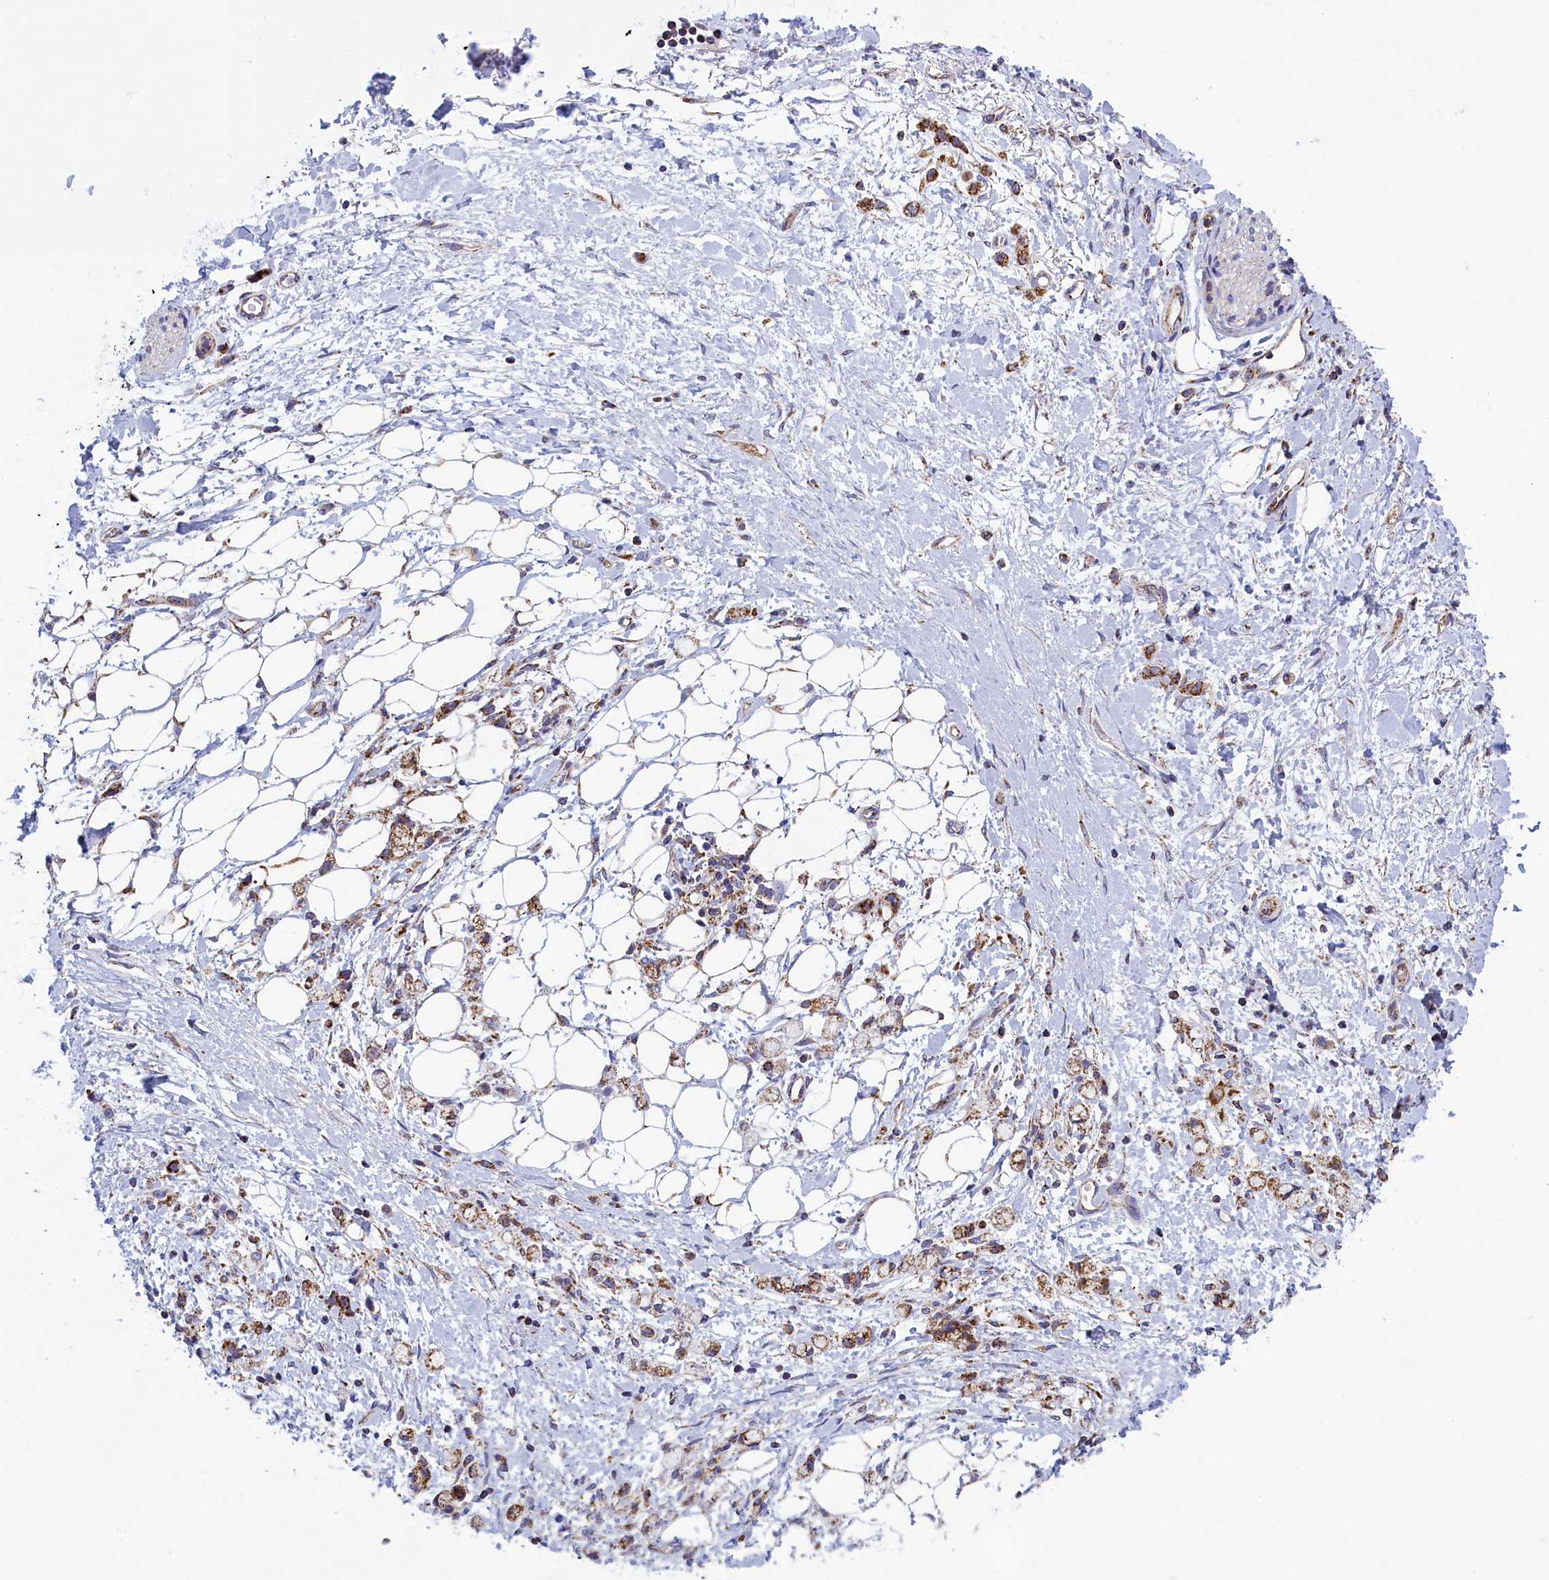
{"staining": {"intensity": "moderate", "quantity": ">75%", "location": "cytoplasmic/membranous"}, "tissue": "stomach cancer", "cell_type": "Tumor cells", "image_type": "cancer", "snomed": [{"axis": "morphology", "description": "Adenocarcinoma, NOS"}, {"axis": "topography", "description": "Stomach"}], "caption": "Moderate cytoplasmic/membranous expression is seen in approximately >75% of tumor cells in adenocarcinoma (stomach).", "gene": "IFT122", "patient": {"sex": "female", "age": 60}}